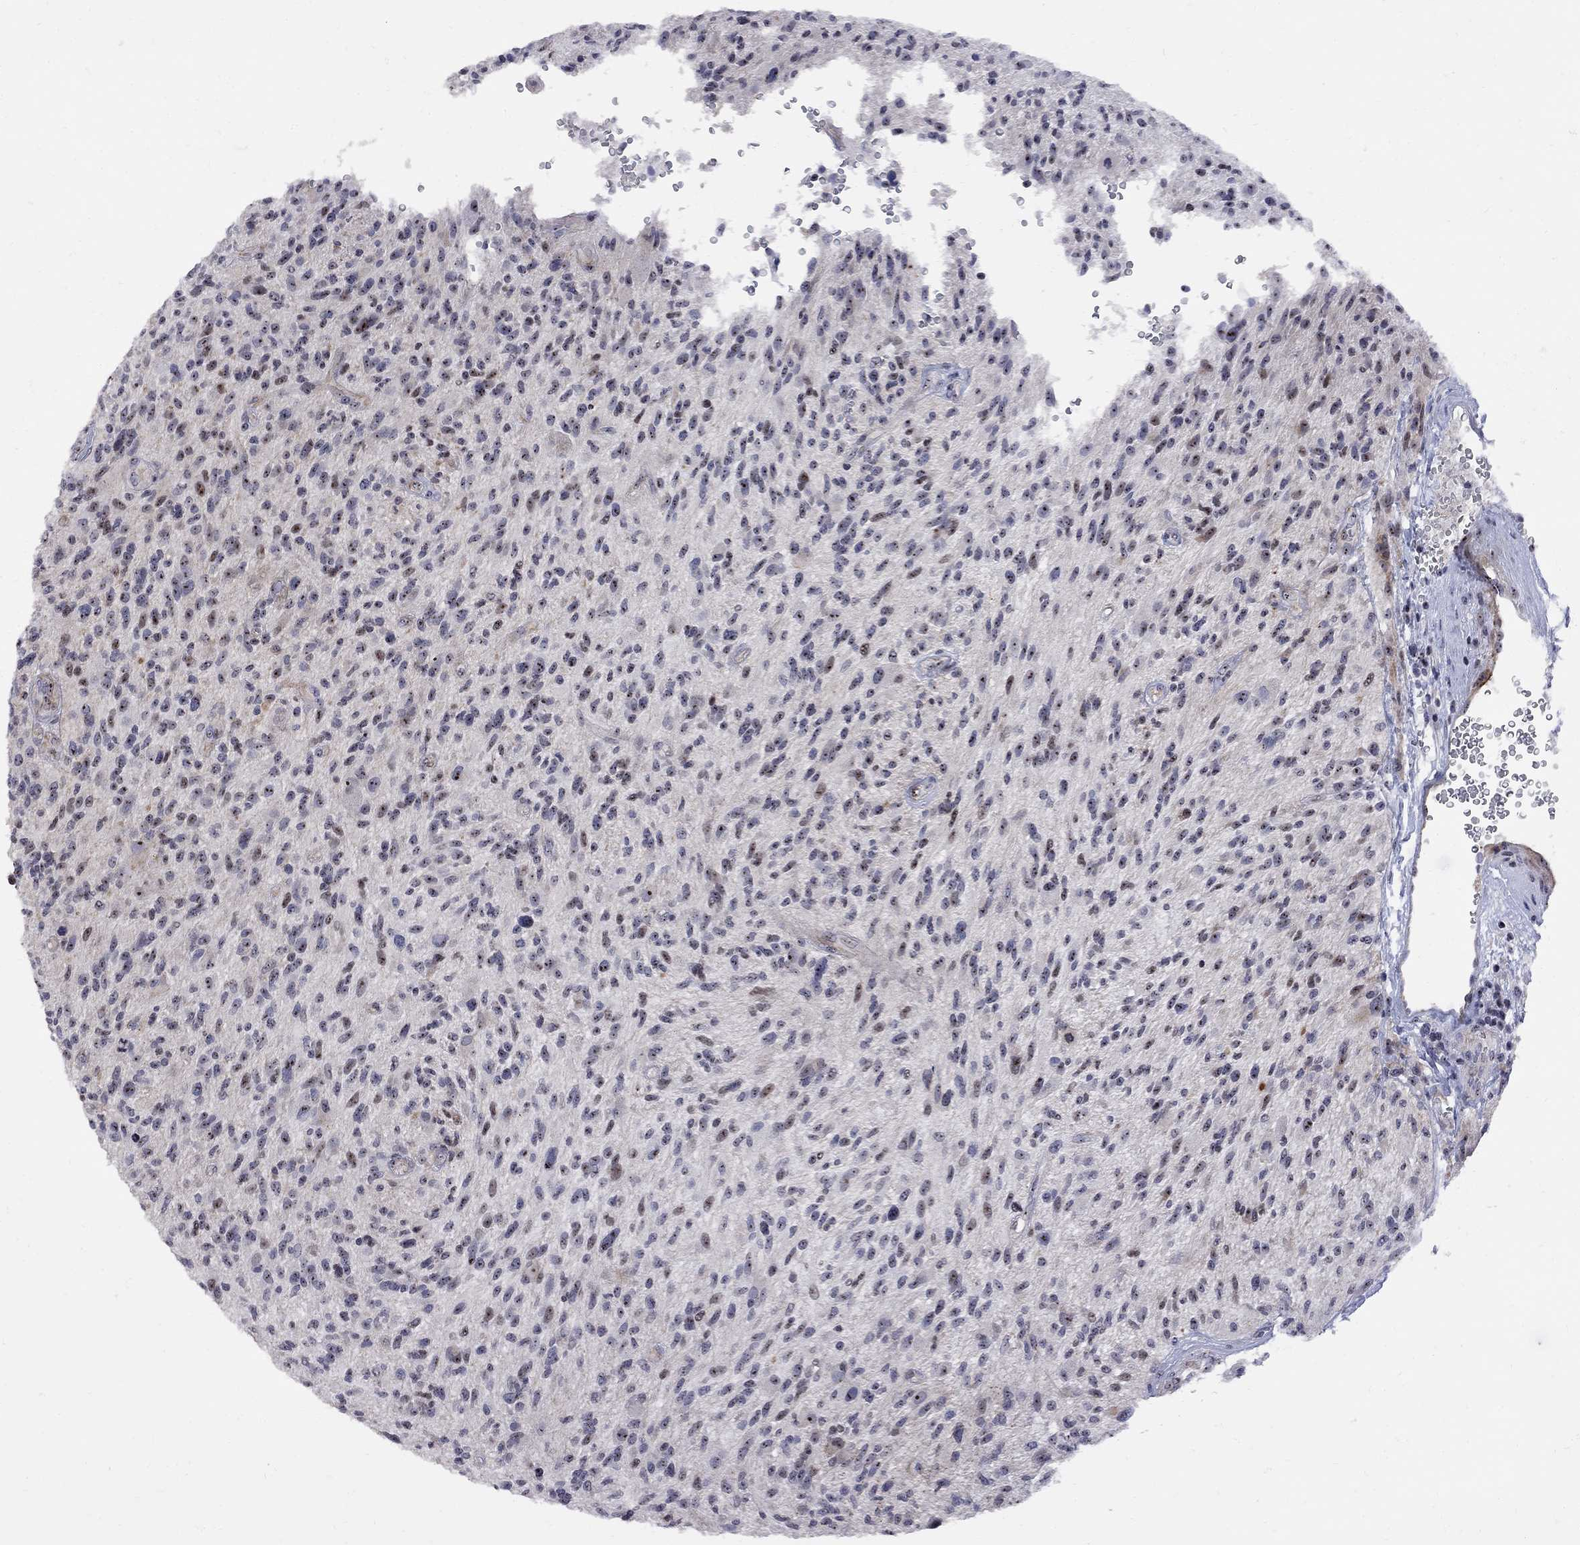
{"staining": {"intensity": "moderate", "quantity": "25%-75%", "location": "nuclear"}, "tissue": "glioma", "cell_type": "Tumor cells", "image_type": "cancer", "snomed": [{"axis": "morphology", "description": "Glioma, malignant, High grade"}, {"axis": "topography", "description": "Brain"}], "caption": "Immunohistochemistry (IHC) staining of high-grade glioma (malignant), which shows medium levels of moderate nuclear staining in approximately 25%-75% of tumor cells indicating moderate nuclear protein expression. The staining was performed using DAB (3,3'-diaminobenzidine) (brown) for protein detection and nuclei were counterstained in hematoxylin (blue).", "gene": "DHX33", "patient": {"sex": "male", "age": 47}}